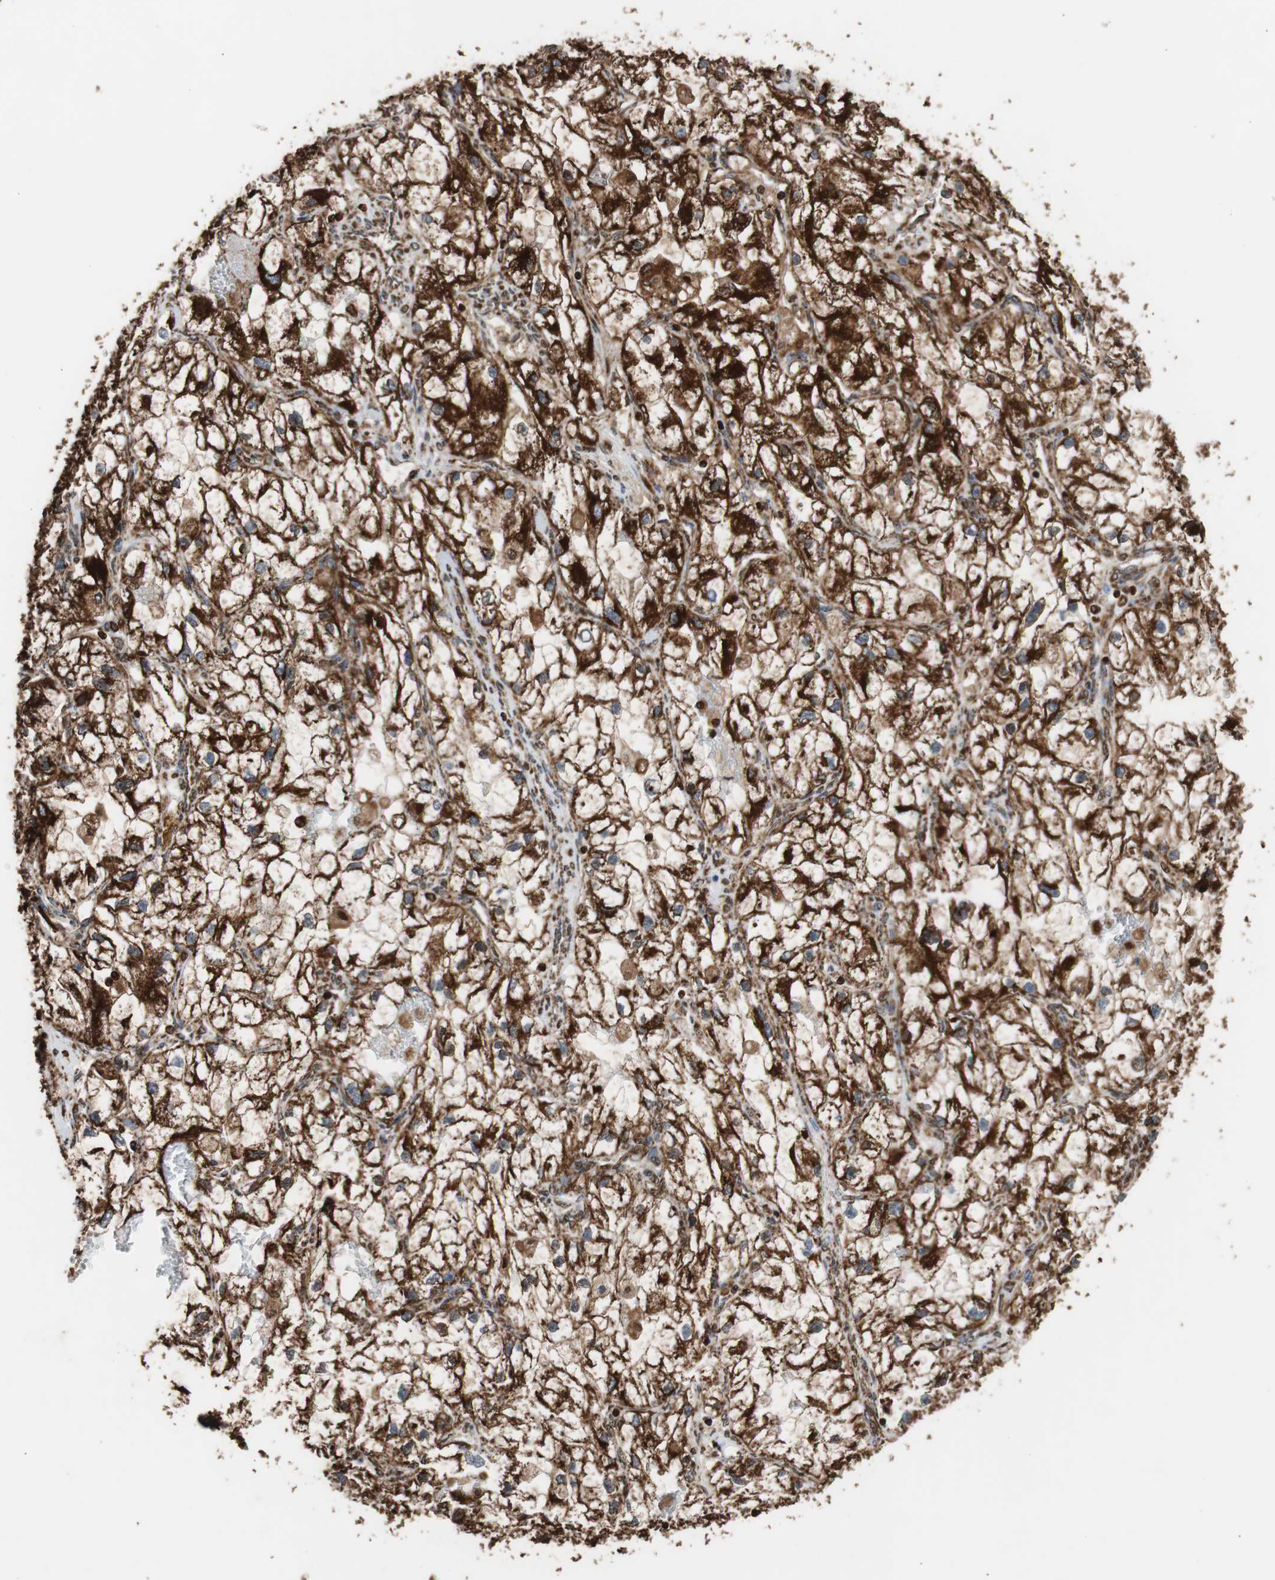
{"staining": {"intensity": "strong", "quantity": ">75%", "location": "cytoplasmic/membranous"}, "tissue": "renal cancer", "cell_type": "Tumor cells", "image_type": "cancer", "snomed": [{"axis": "morphology", "description": "Adenocarcinoma, NOS"}, {"axis": "topography", "description": "Kidney"}], "caption": "Renal cancer stained with IHC demonstrates strong cytoplasmic/membranous staining in about >75% of tumor cells.", "gene": "HSPA9", "patient": {"sex": "female", "age": 70}}